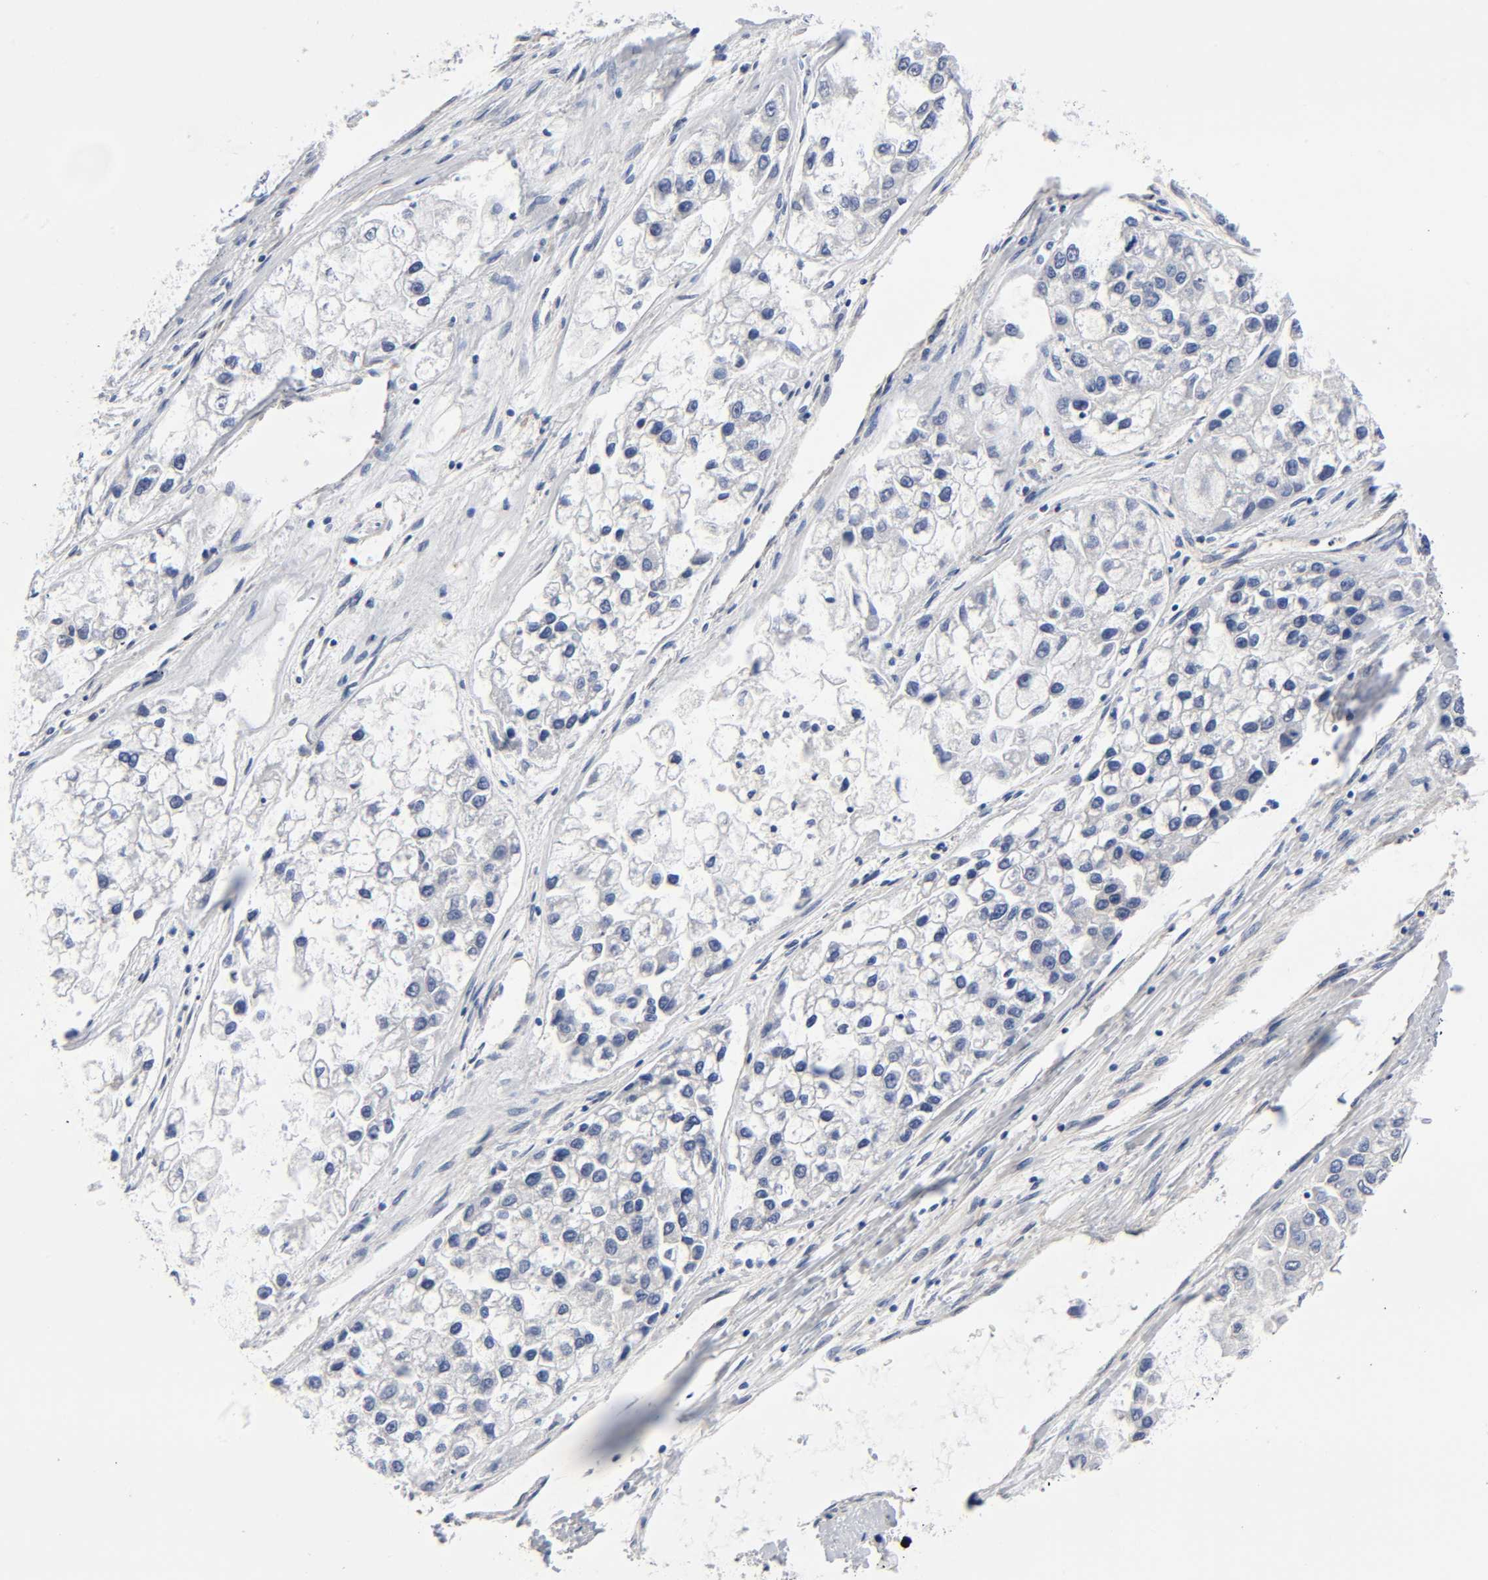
{"staining": {"intensity": "negative", "quantity": "none", "location": "none"}, "tissue": "liver cancer", "cell_type": "Tumor cells", "image_type": "cancer", "snomed": [{"axis": "morphology", "description": "Carcinoma, Hepatocellular, NOS"}, {"axis": "topography", "description": "Liver"}], "caption": "DAB (3,3'-diaminobenzidine) immunohistochemical staining of liver hepatocellular carcinoma displays no significant expression in tumor cells. The staining is performed using DAB (3,3'-diaminobenzidine) brown chromogen with nuclei counter-stained in using hematoxylin.", "gene": "RAB13", "patient": {"sex": "female", "age": 66}}